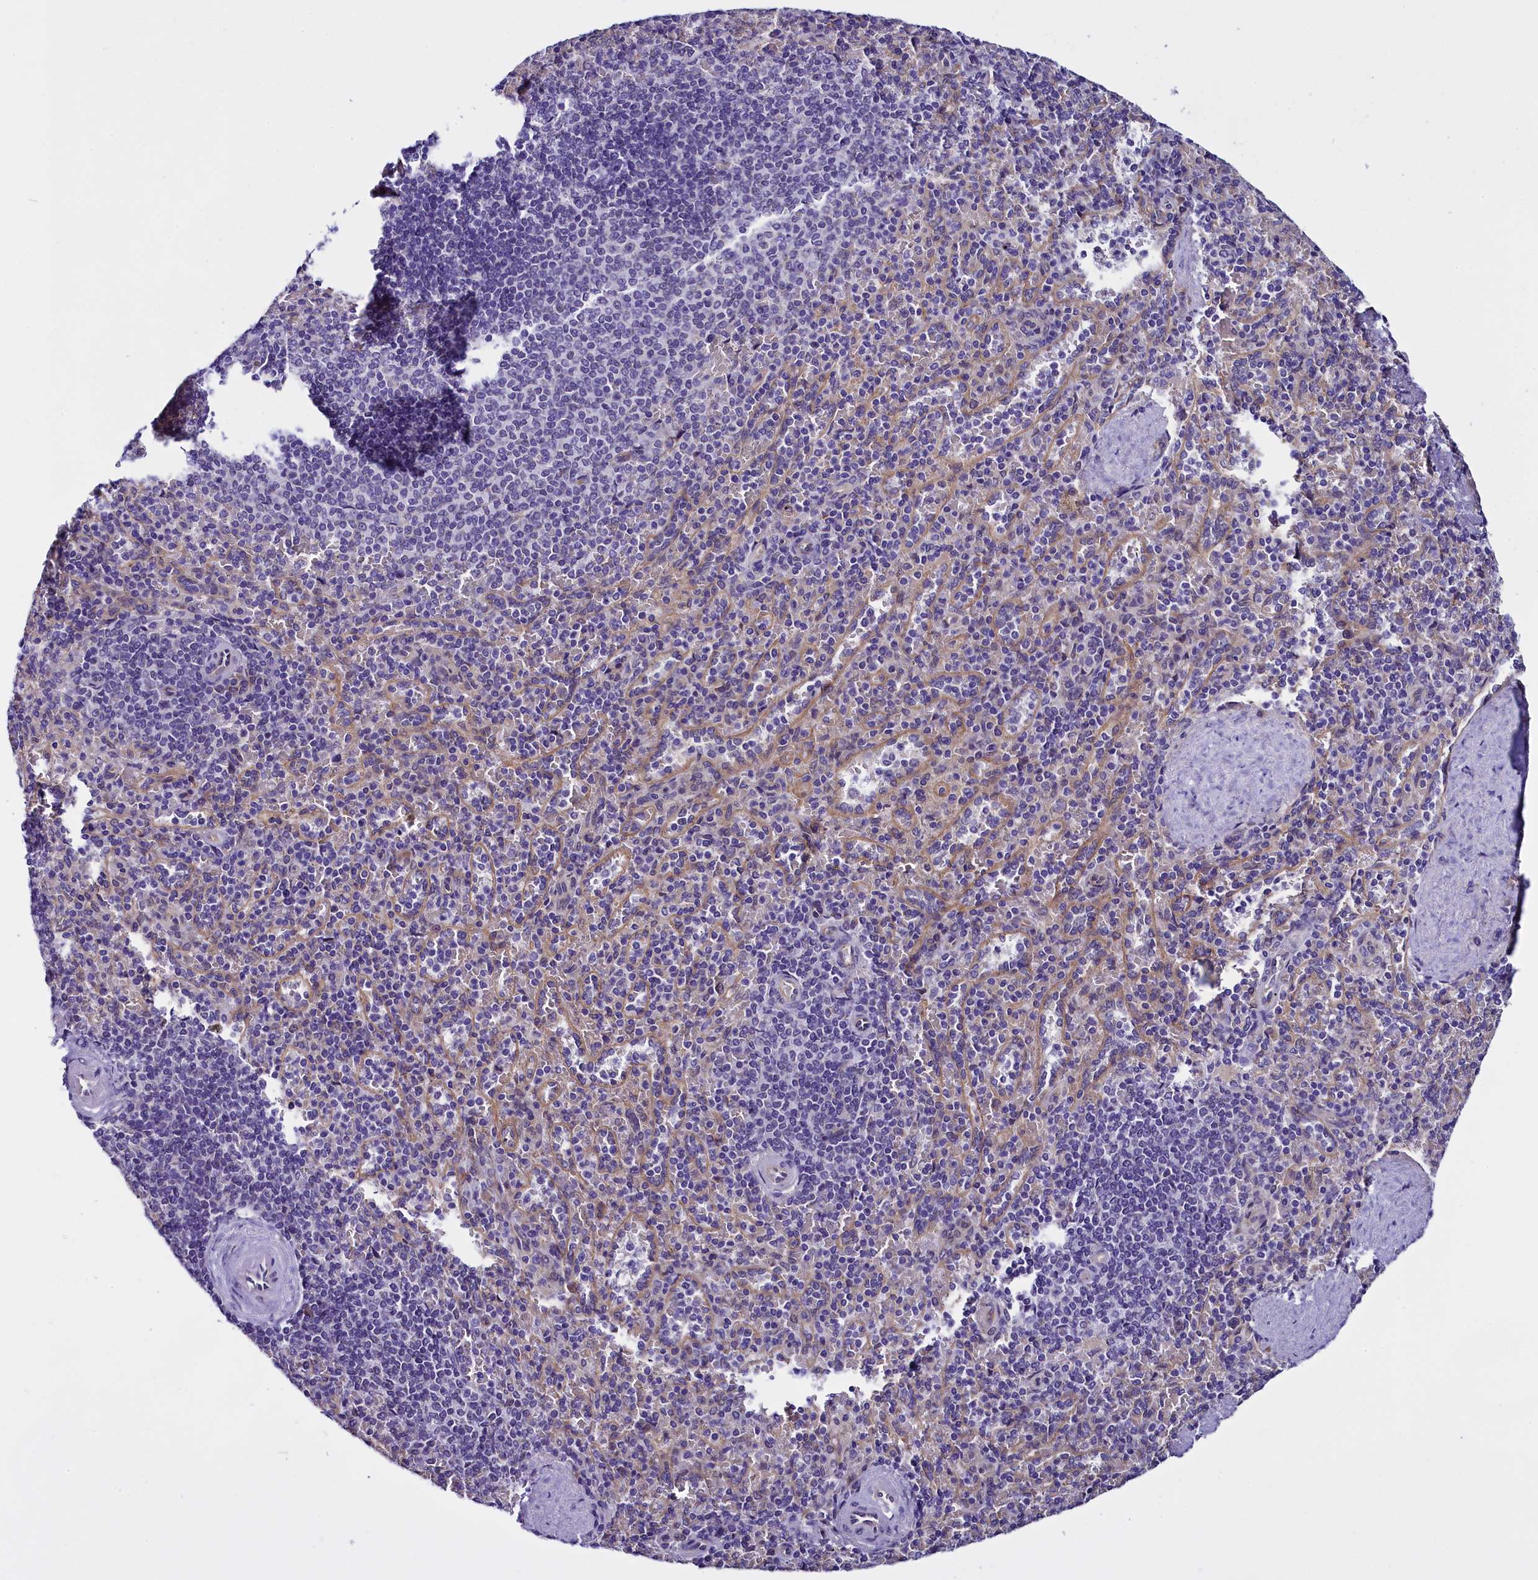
{"staining": {"intensity": "negative", "quantity": "none", "location": "none"}, "tissue": "spleen", "cell_type": "Cells in red pulp", "image_type": "normal", "snomed": [{"axis": "morphology", "description": "Normal tissue, NOS"}, {"axis": "topography", "description": "Spleen"}], "caption": "Spleen stained for a protein using immunohistochemistry demonstrates no expression cells in red pulp.", "gene": "UACA", "patient": {"sex": "male", "age": 82}}